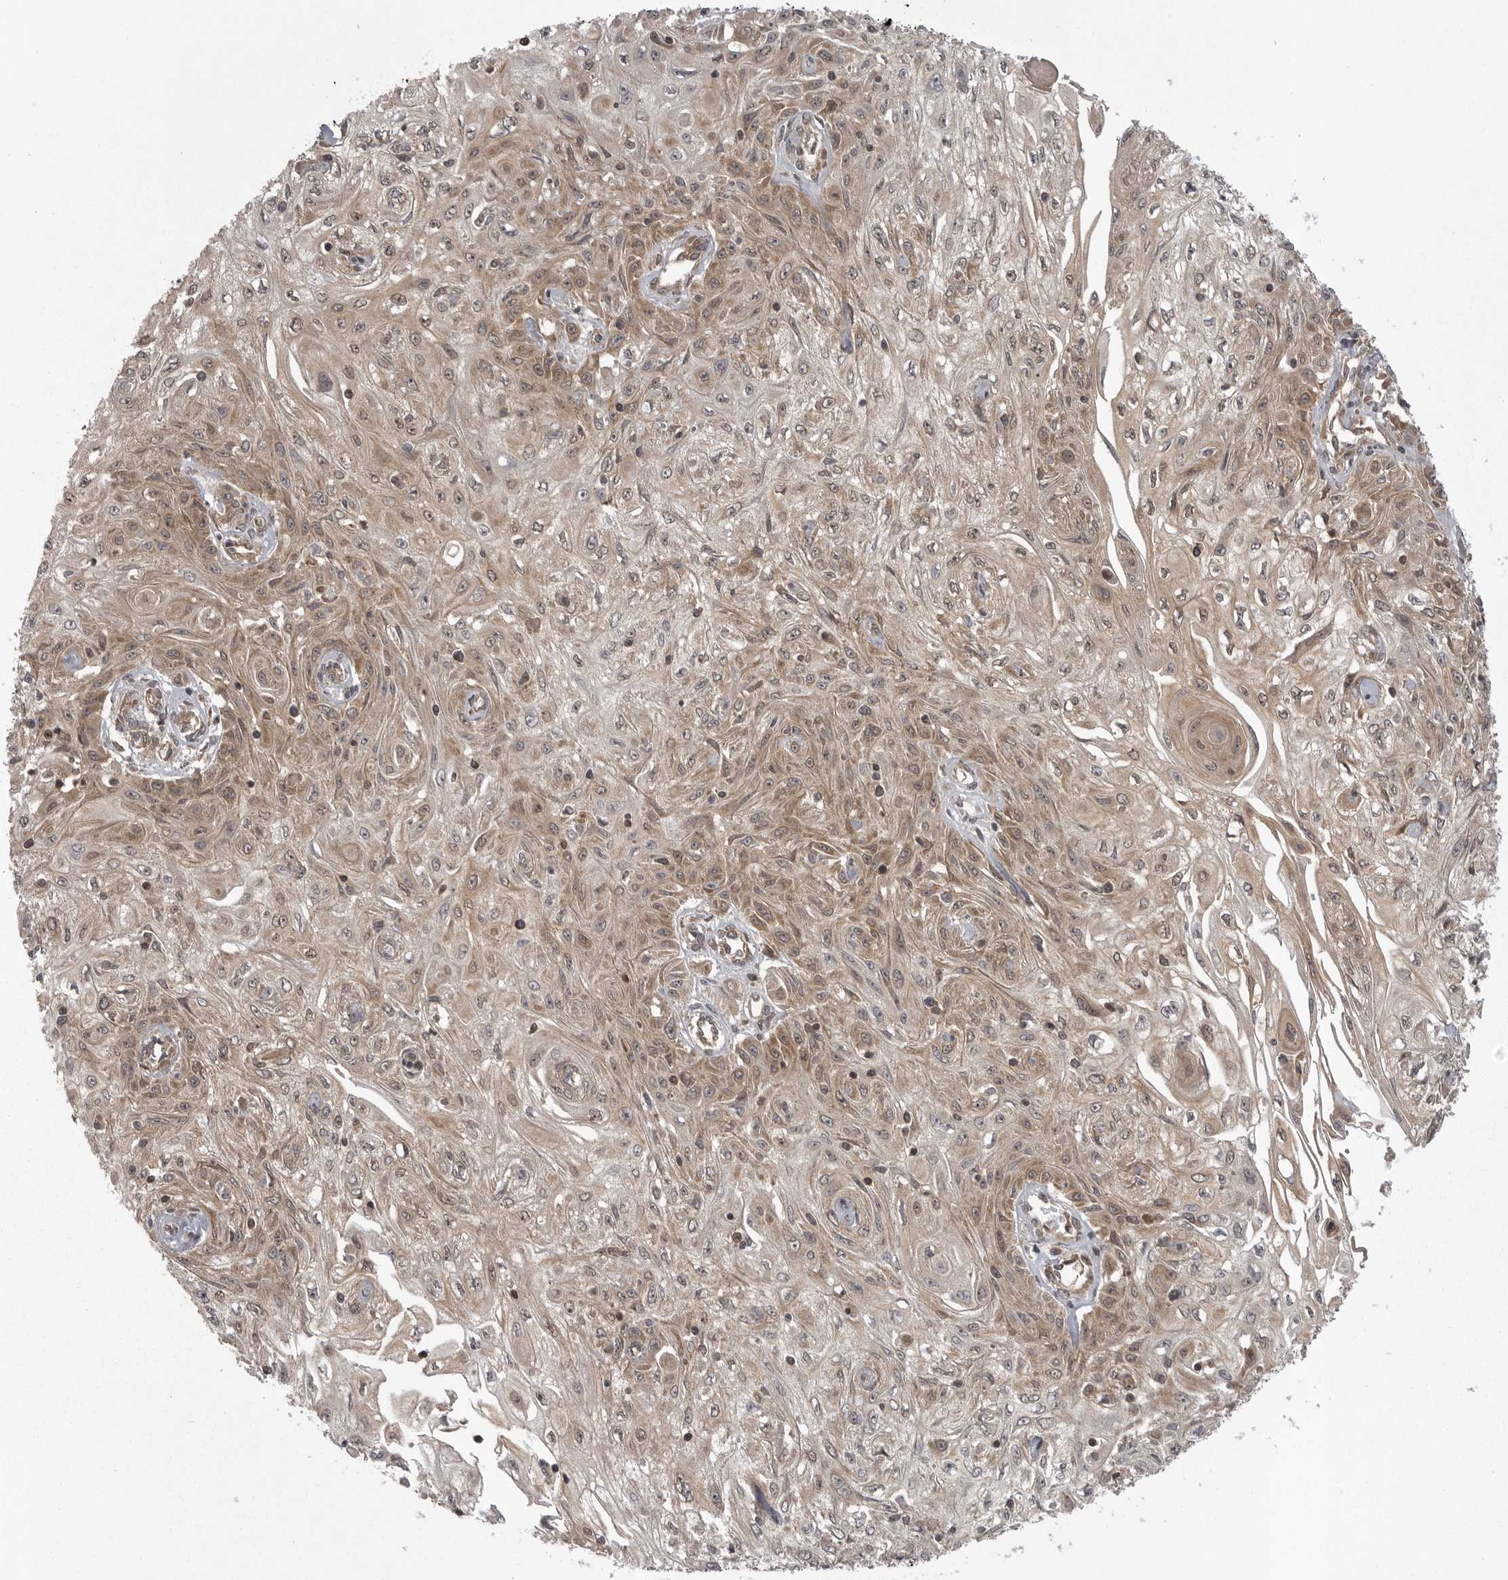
{"staining": {"intensity": "moderate", "quantity": ">75%", "location": "cytoplasmic/membranous"}, "tissue": "skin cancer", "cell_type": "Tumor cells", "image_type": "cancer", "snomed": [{"axis": "morphology", "description": "Squamous cell carcinoma, NOS"}, {"axis": "morphology", "description": "Squamous cell carcinoma, metastatic, NOS"}, {"axis": "topography", "description": "Skin"}, {"axis": "topography", "description": "Lymph node"}], "caption": "Tumor cells demonstrate moderate cytoplasmic/membranous positivity in about >75% of cells in metastatic squamous cell carcinoma (skin). The staining was performed using DAB, with brown indicating positive protein expression. Nuclei are stained blue with hematoxylin.", "gene": "STK24", "patient": {"sex": "male", "age": 75}}